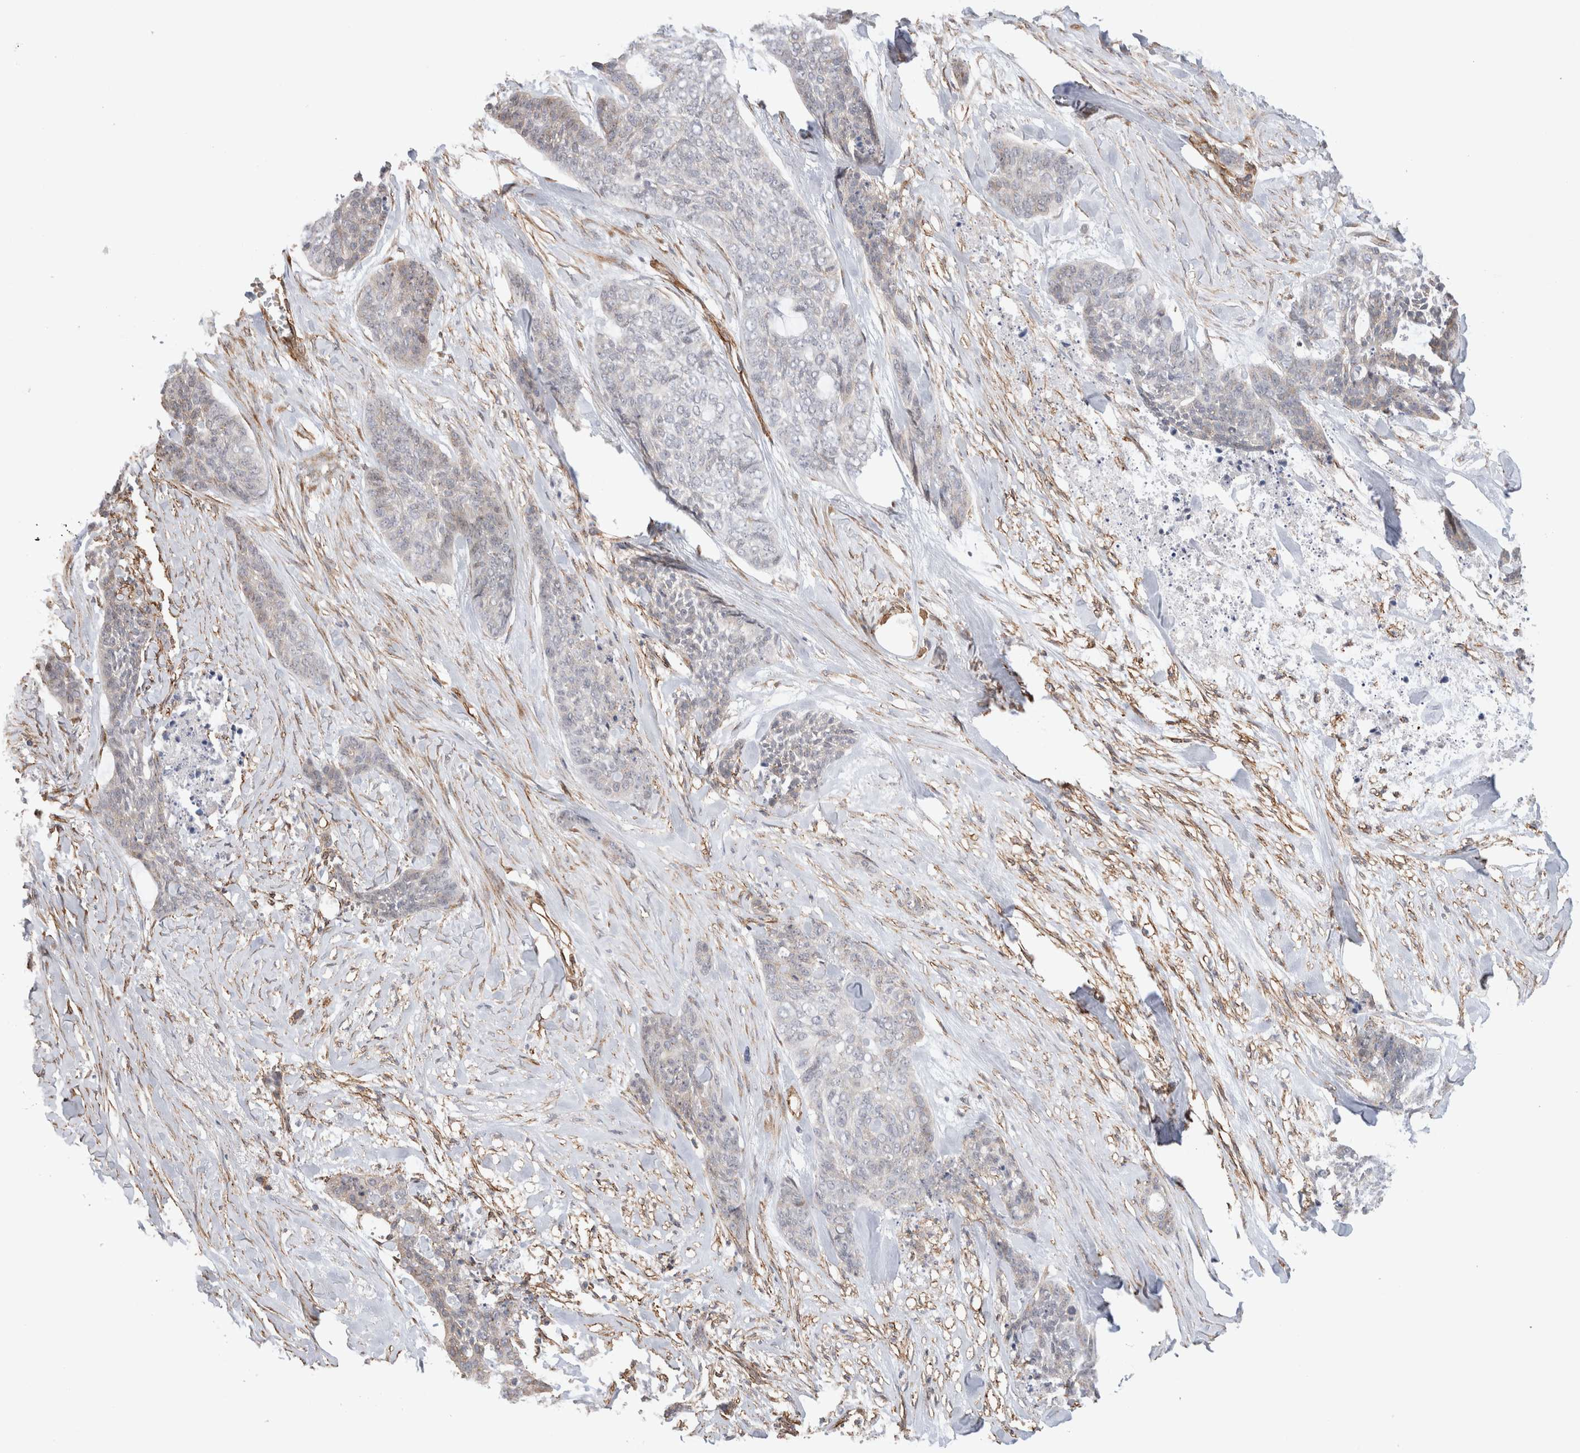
{"staining": {"intensity": "weak", "quantity": "<25%", "location": "cytoplasmic/membranous"}, "tissue": "skin cancer", "cell_type": "Tumor cells", "image_type": "cancer", "snomed": [{"axis": "morphology", "description": "Basal cell carcinoma"}, {"axis": "topography", "description": "Skin"}], "caption": "Immunohistochemical staining of human skin cancer displays no significant expression in tumor cells.", "gene": "CAAP1", "patient": {"sex": "female", "age": 64}}